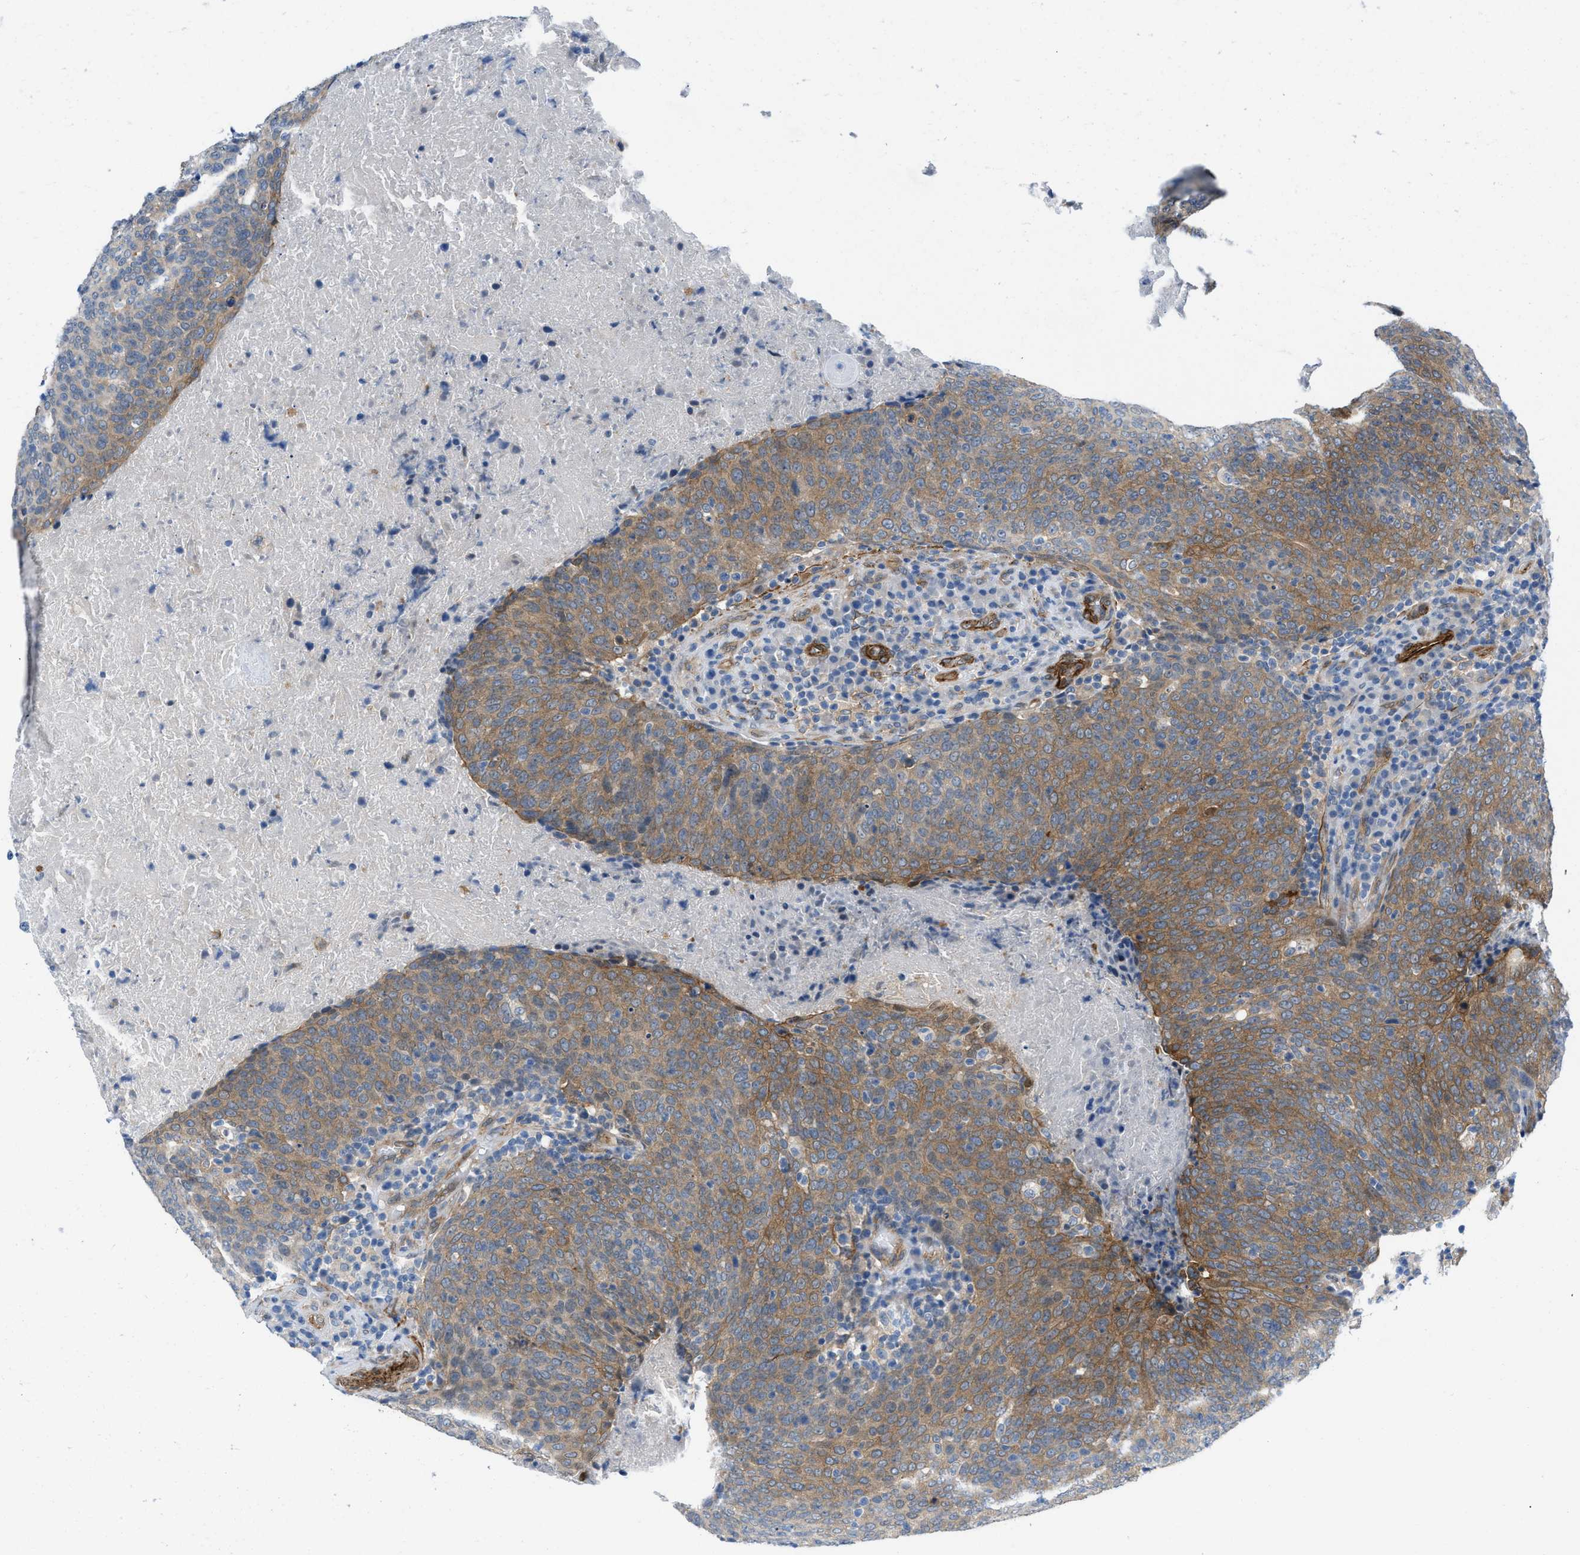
{"staining": {"intensity": "moderate", "quantity": ">75%", "location": "cytoplasmic/membranous"}, "tissue": "head and neck cancer", "cell_type": "Tumor cells", "image_type": "cancer", "snomed": [{"axis": "morphology", "description": "Squamous cell carcinoma, NOS"}, {"axis": "morphology", "description": "Squamous cell carcinoma, metastatic, NOS"}, {"axis": "topography", "description": "Lymph node"}, {"axis": "topography", "description": "Head-Neck"}], "caption": "A medium amount of moderate cytoplasmic/membranous expression is identified in about >75% of tumor cells in head and neck cancer (metastatic squamous cell carcinoma) tissue.", "gene": "PDLIM5", "patient": {"sex": "male", "age": 62}}